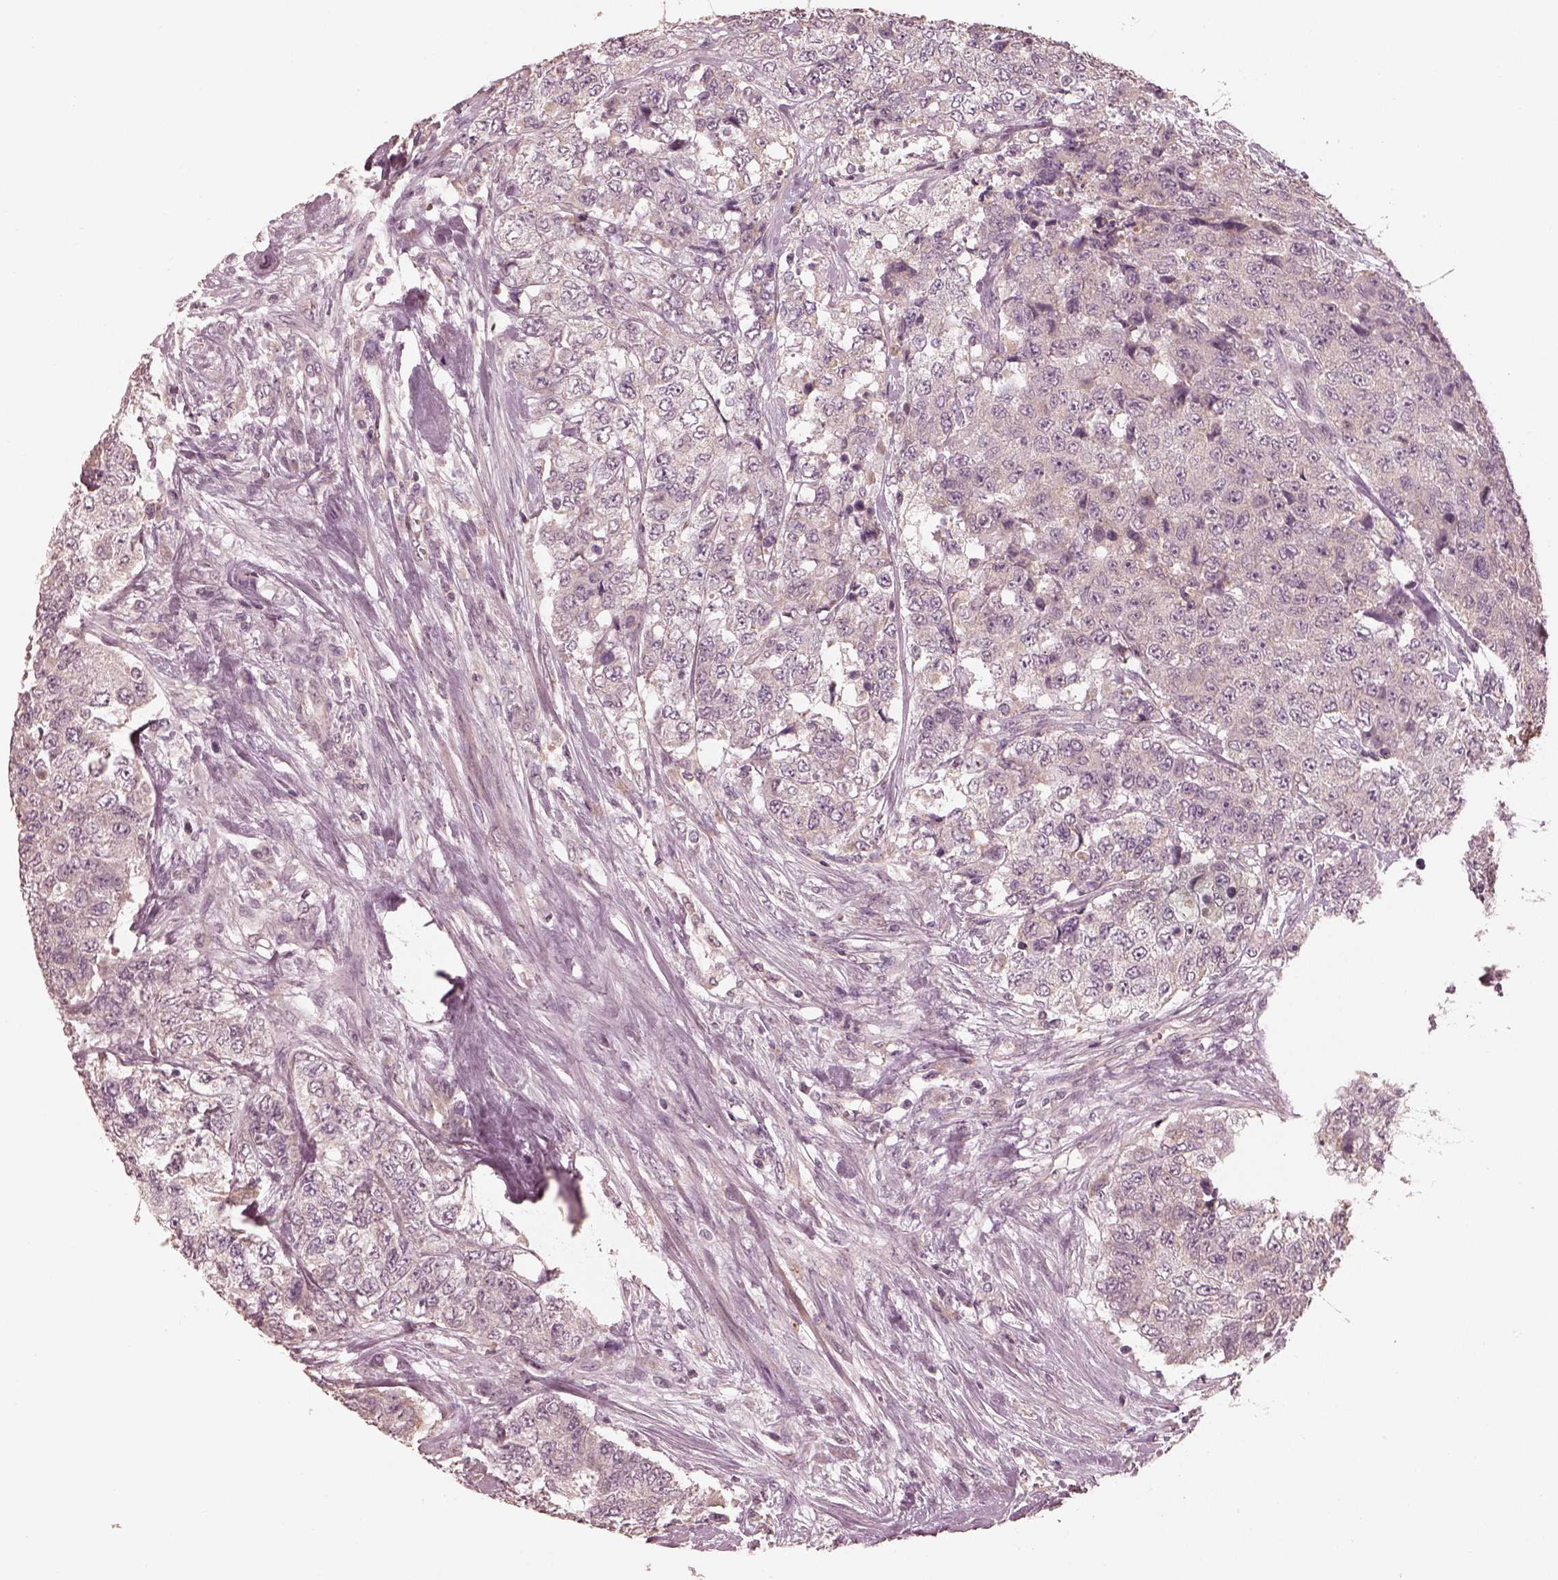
{"staining": {"intensity": "negative", "quantity": "none", "location": "none"}, "tissue": "urothelial cancer", "cell_type": "Tumor cells", "image_type": "cancer", "snomed": [{"axis": "morphology", "description": "Urothelial carcinoma, High grade"}, {"axis": "topography", "description": "Urinary bladder"}], "caption": "This is a image of immunohistochemistry (IHC) staining of urothelial carcinoma (high-grade), which shows no positivity in tumor cells.", "gene": "SLC25A46", "patient": {"sex": "female", "age": 78}}